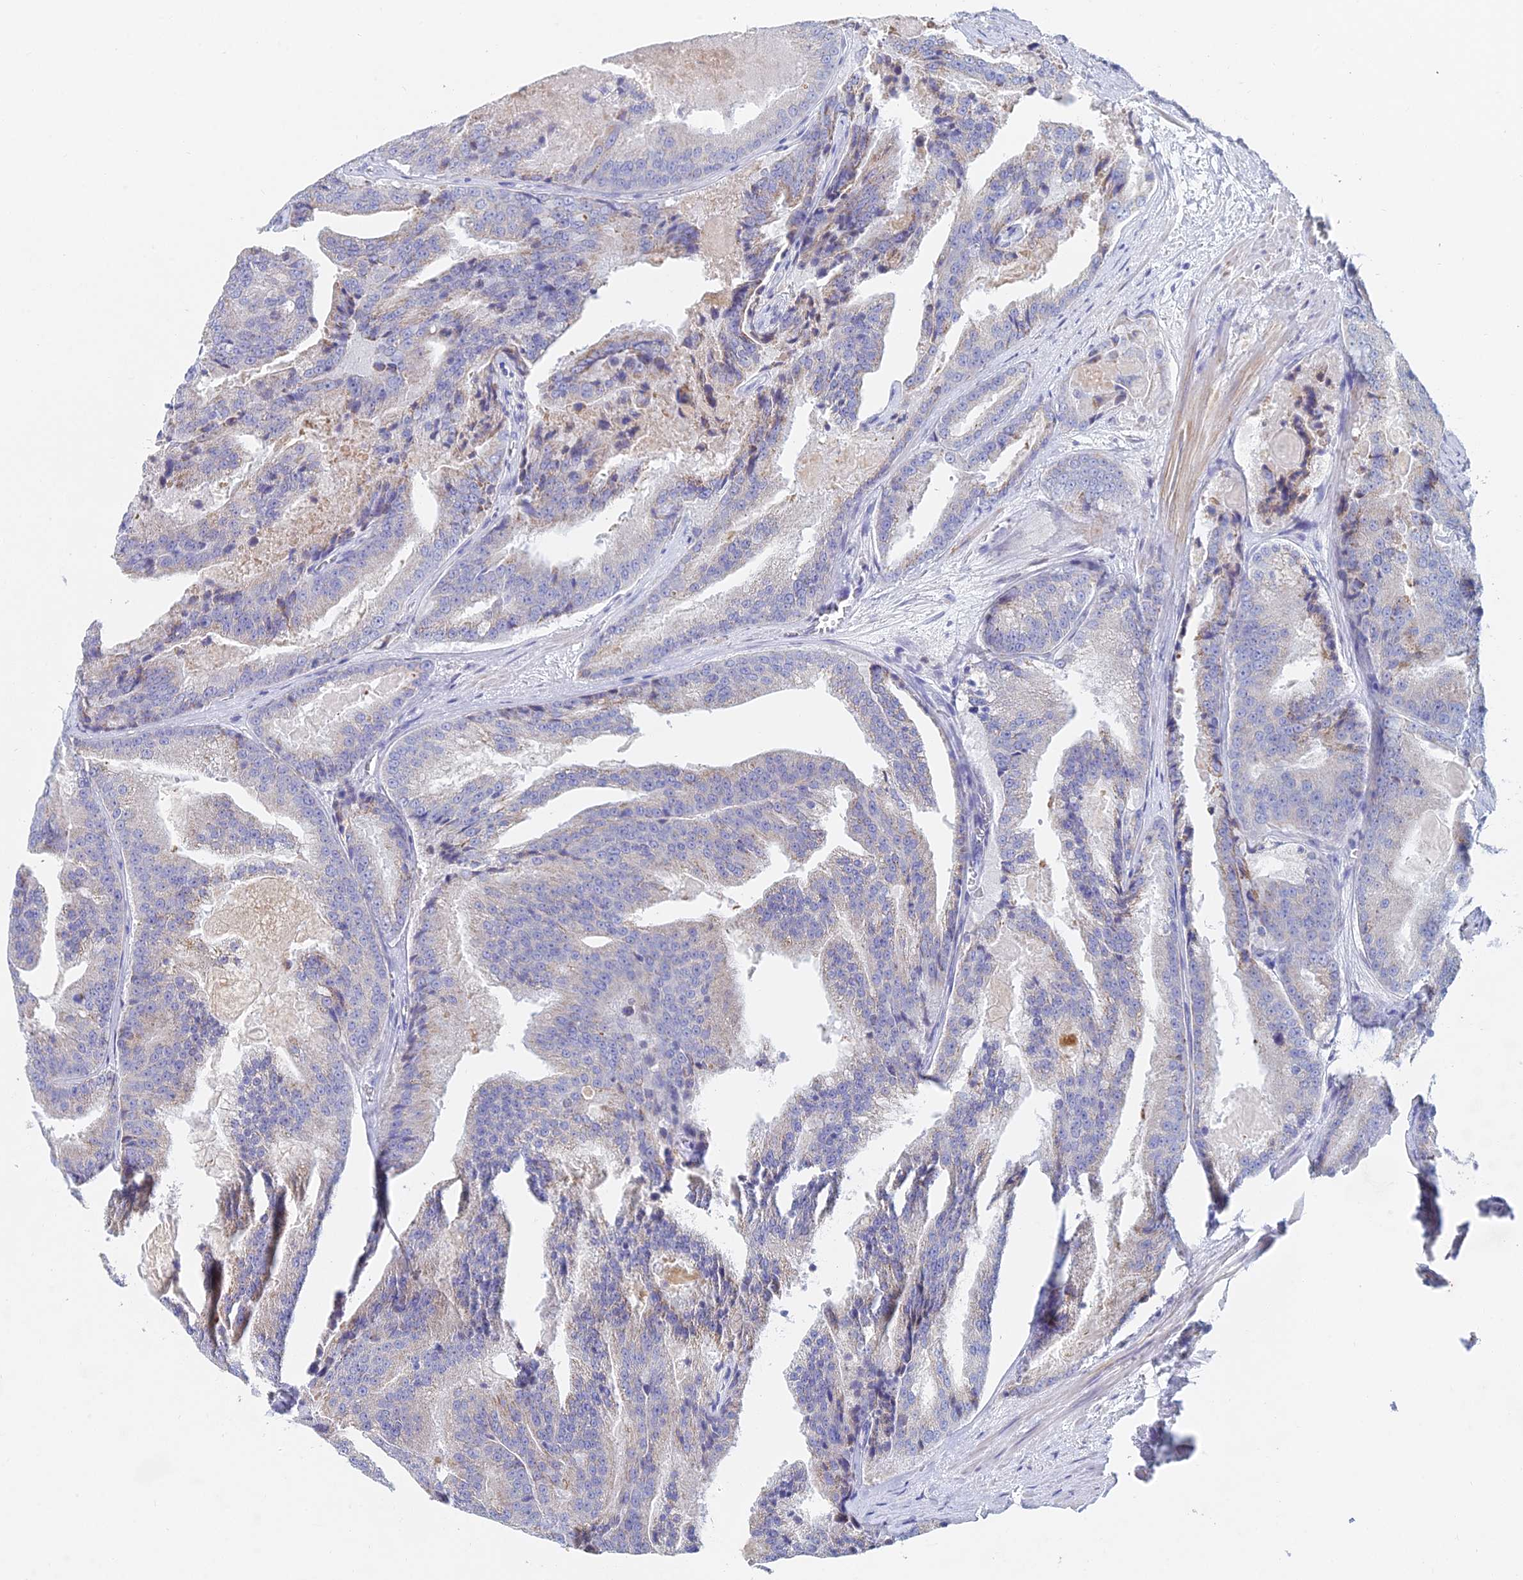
{"staining": {"intensity": "weak", "quantity": "25%-75%", "location": "cytoplasmic/membranous"}, "tissue": "prostate cancer", "cell_type": "Tumor cells", "image_type": "cancer", "snomed": [{"axis": "morphology", "description": "Adenocarcinoma, High grade"}, {"axis": "topography", "description": "Prostate"}], "caption": "The histopathology image shows staining of prostate high-grade adenocarcinoma, revealing weak cytoplasmic/membranous protein expression (brown color) within tumor cells.", "gene": "ACSM1", "patient": {"sex": "male", "age": 61}}